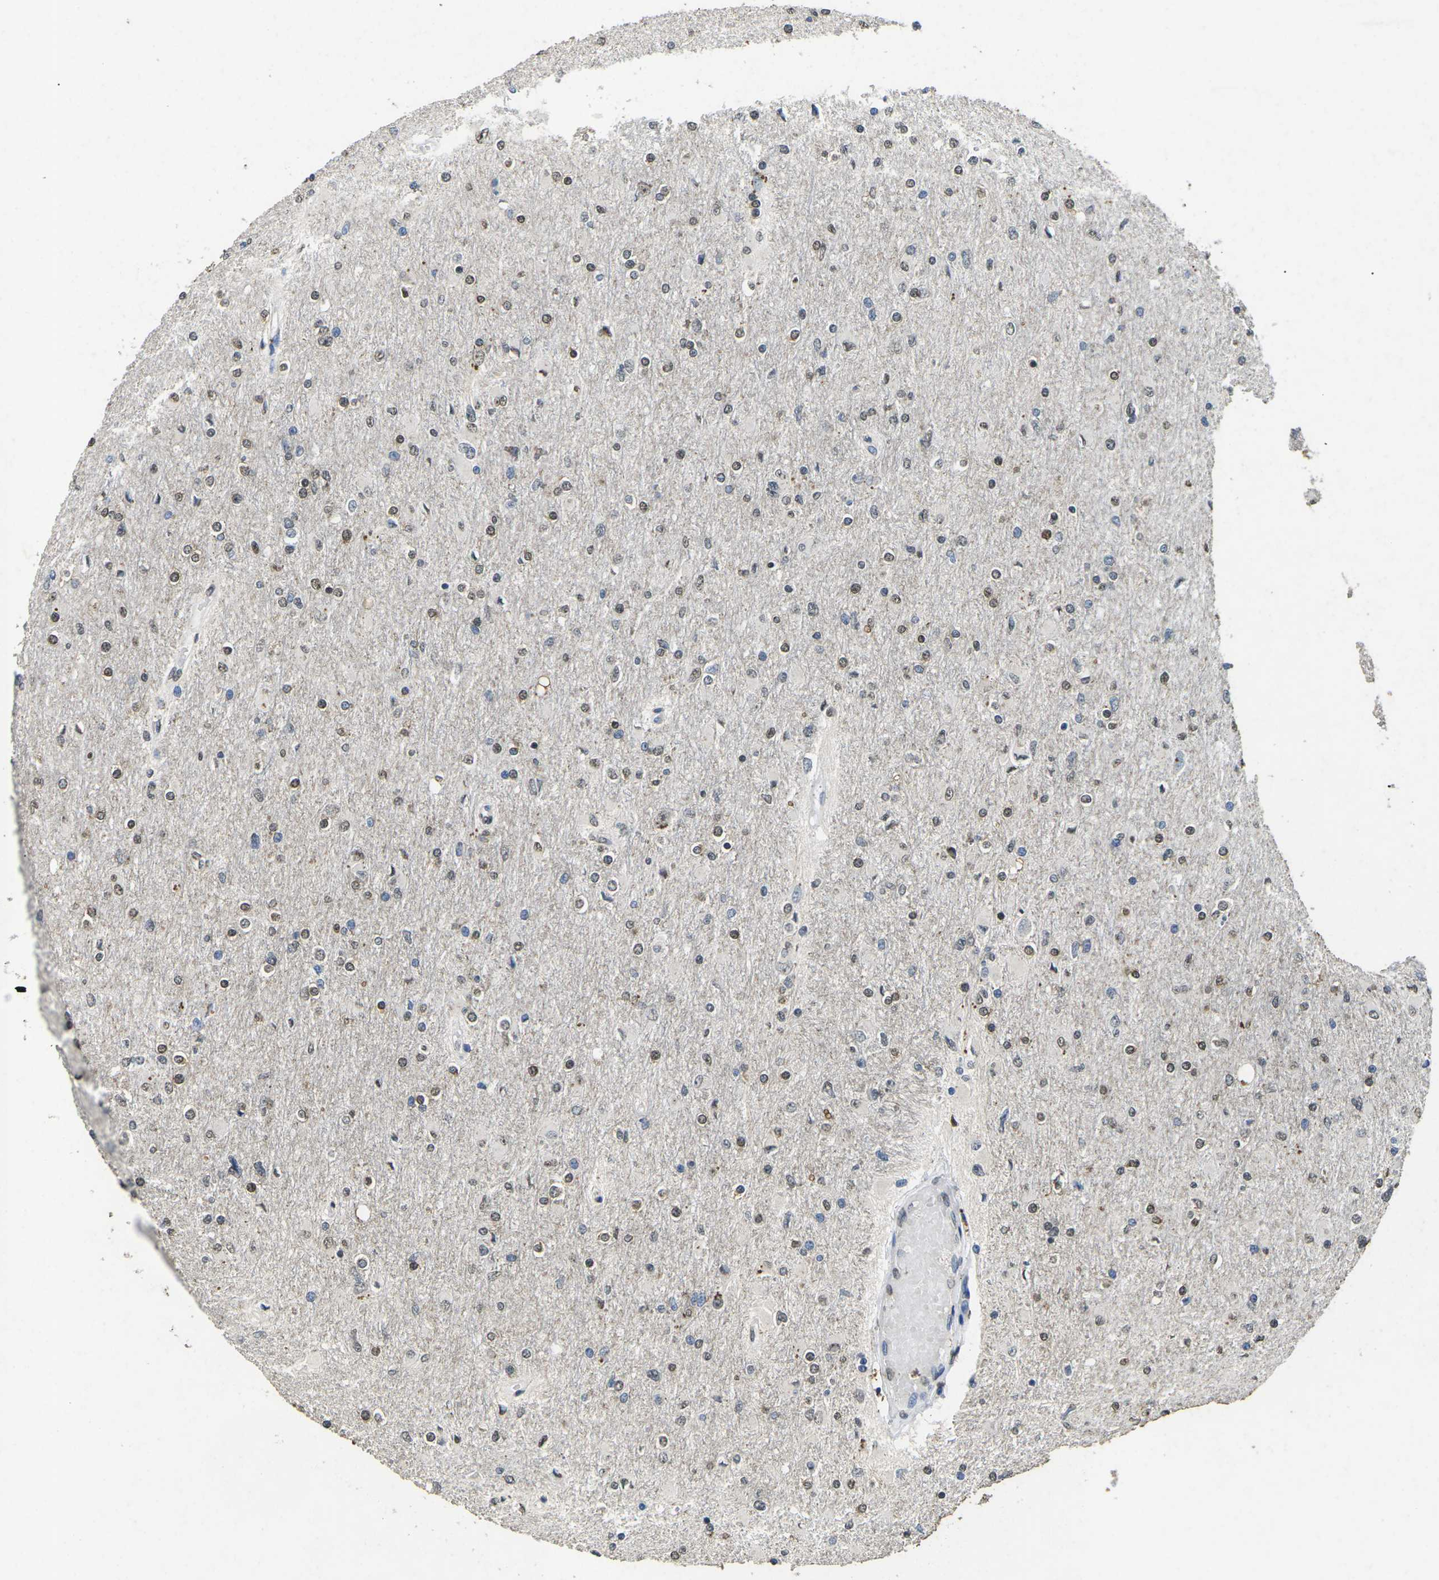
{"staining": {"intensity": "weak", "quantity": "25%-75%", "location": "nuclear"}, "tissue": "glioma", "cell_type": "Tumor cells", "image_type": "cancer", "snomed": [{"axis": "morphology", "description": "Glioma, malignant, High grade"}, {"axis": "topography", "description": "Cerebral cortex"}], "caption": "There is low levels of weak nuclear staining in tumor cells of glioma, as demonstrated by immunohistochemical staining (brown color).", "gene": "SCNN1B", "patient": {"sex": "female", "age": 36}}